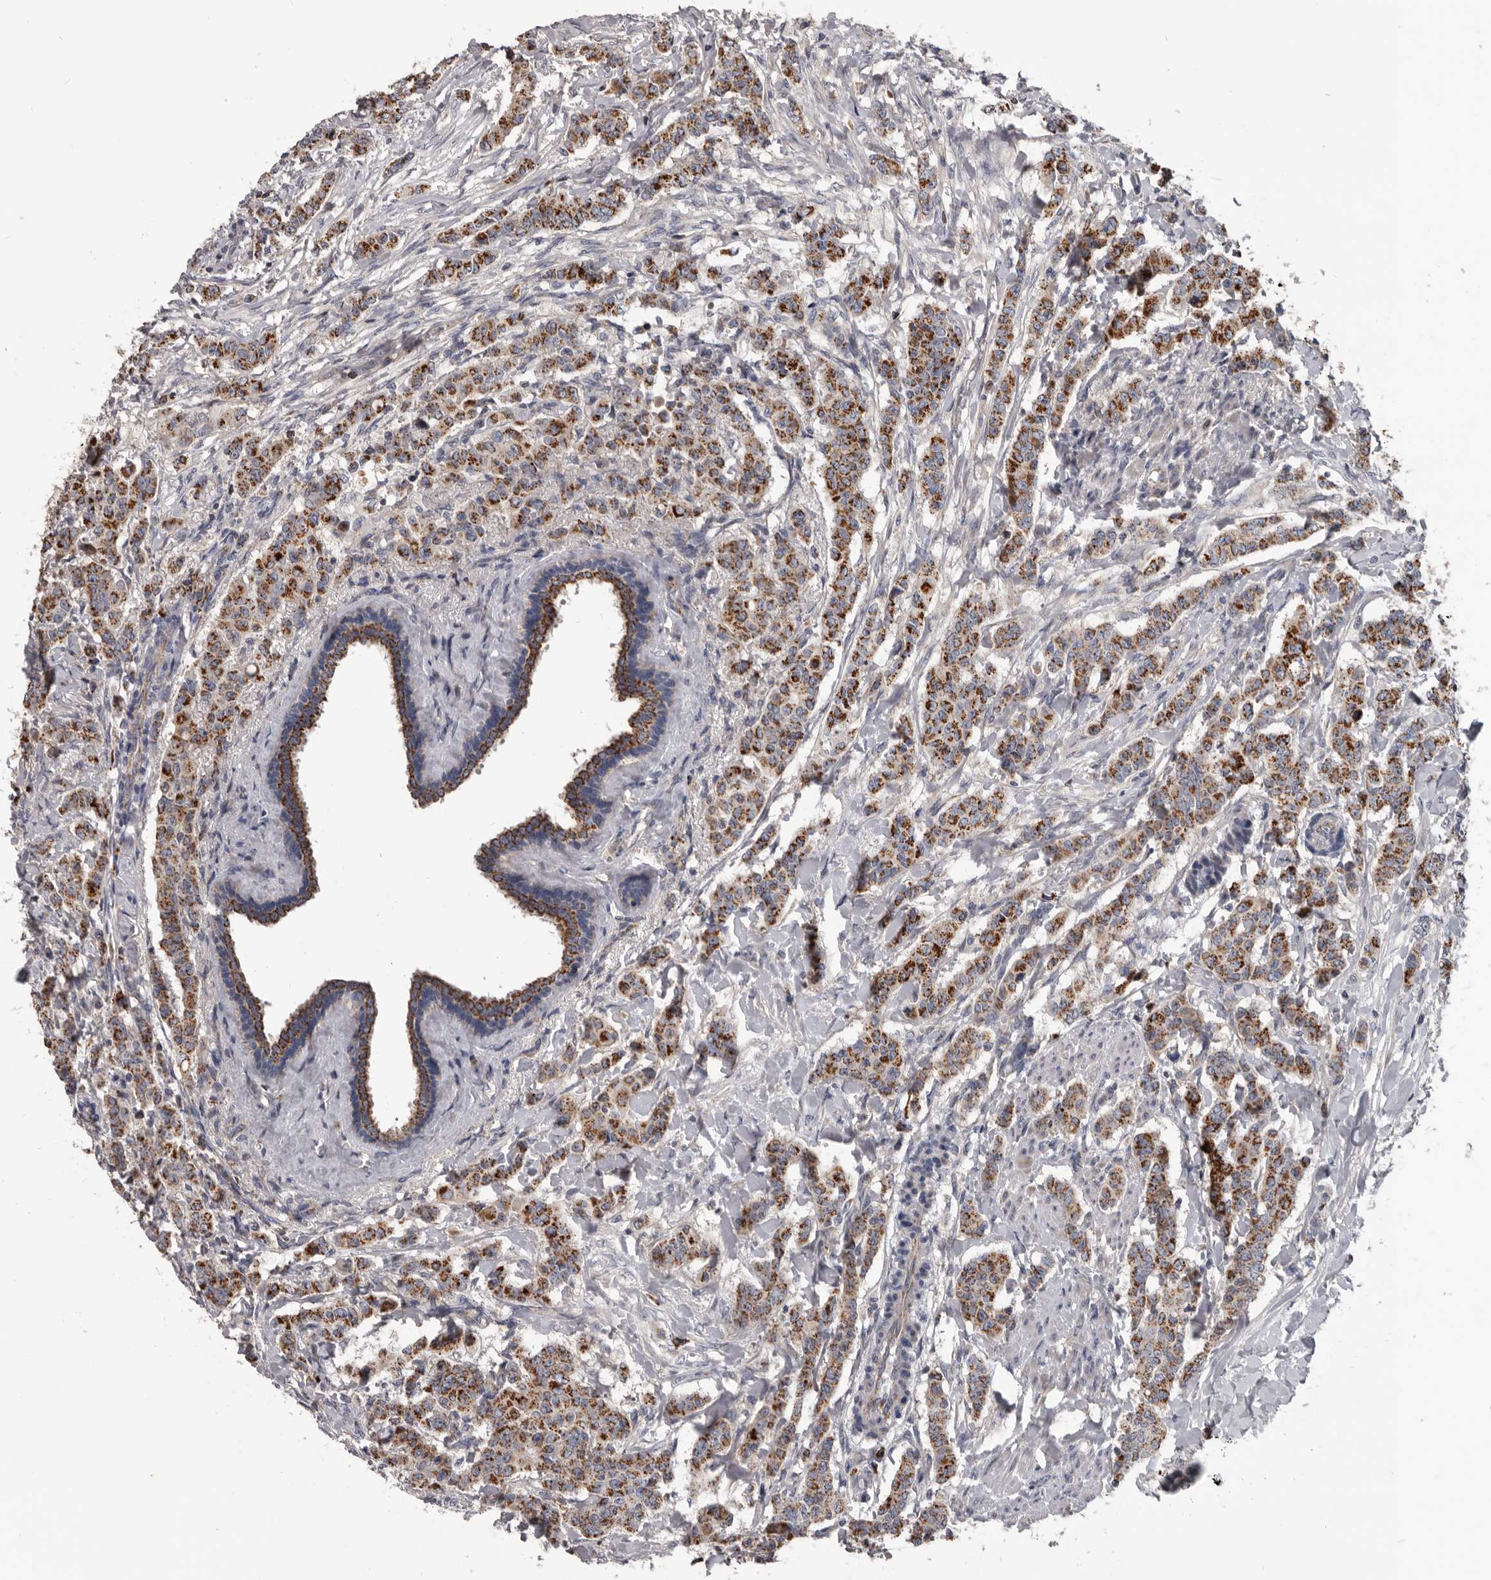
{"staining": {"intensity": "moderate", "quantity": ">75%", "location": "cytoplasmic/membranous"}, "tissue": "breast cancer", "cell_type": "Tumor cells", "image_type": "cancer", "snomed": [{"axis": "morphology", "description": "Duct carcinoma"}, {"axis": "topography", "description": "Breast"}], "caption": "Immunohistochemical staining of human breast cancer exhibits moderate cytoplasmic/membranous protein expression in about >75% of tumor cells.", "gene": "ALDH5A1", "patient": {"sex": "female", "age": 40}}